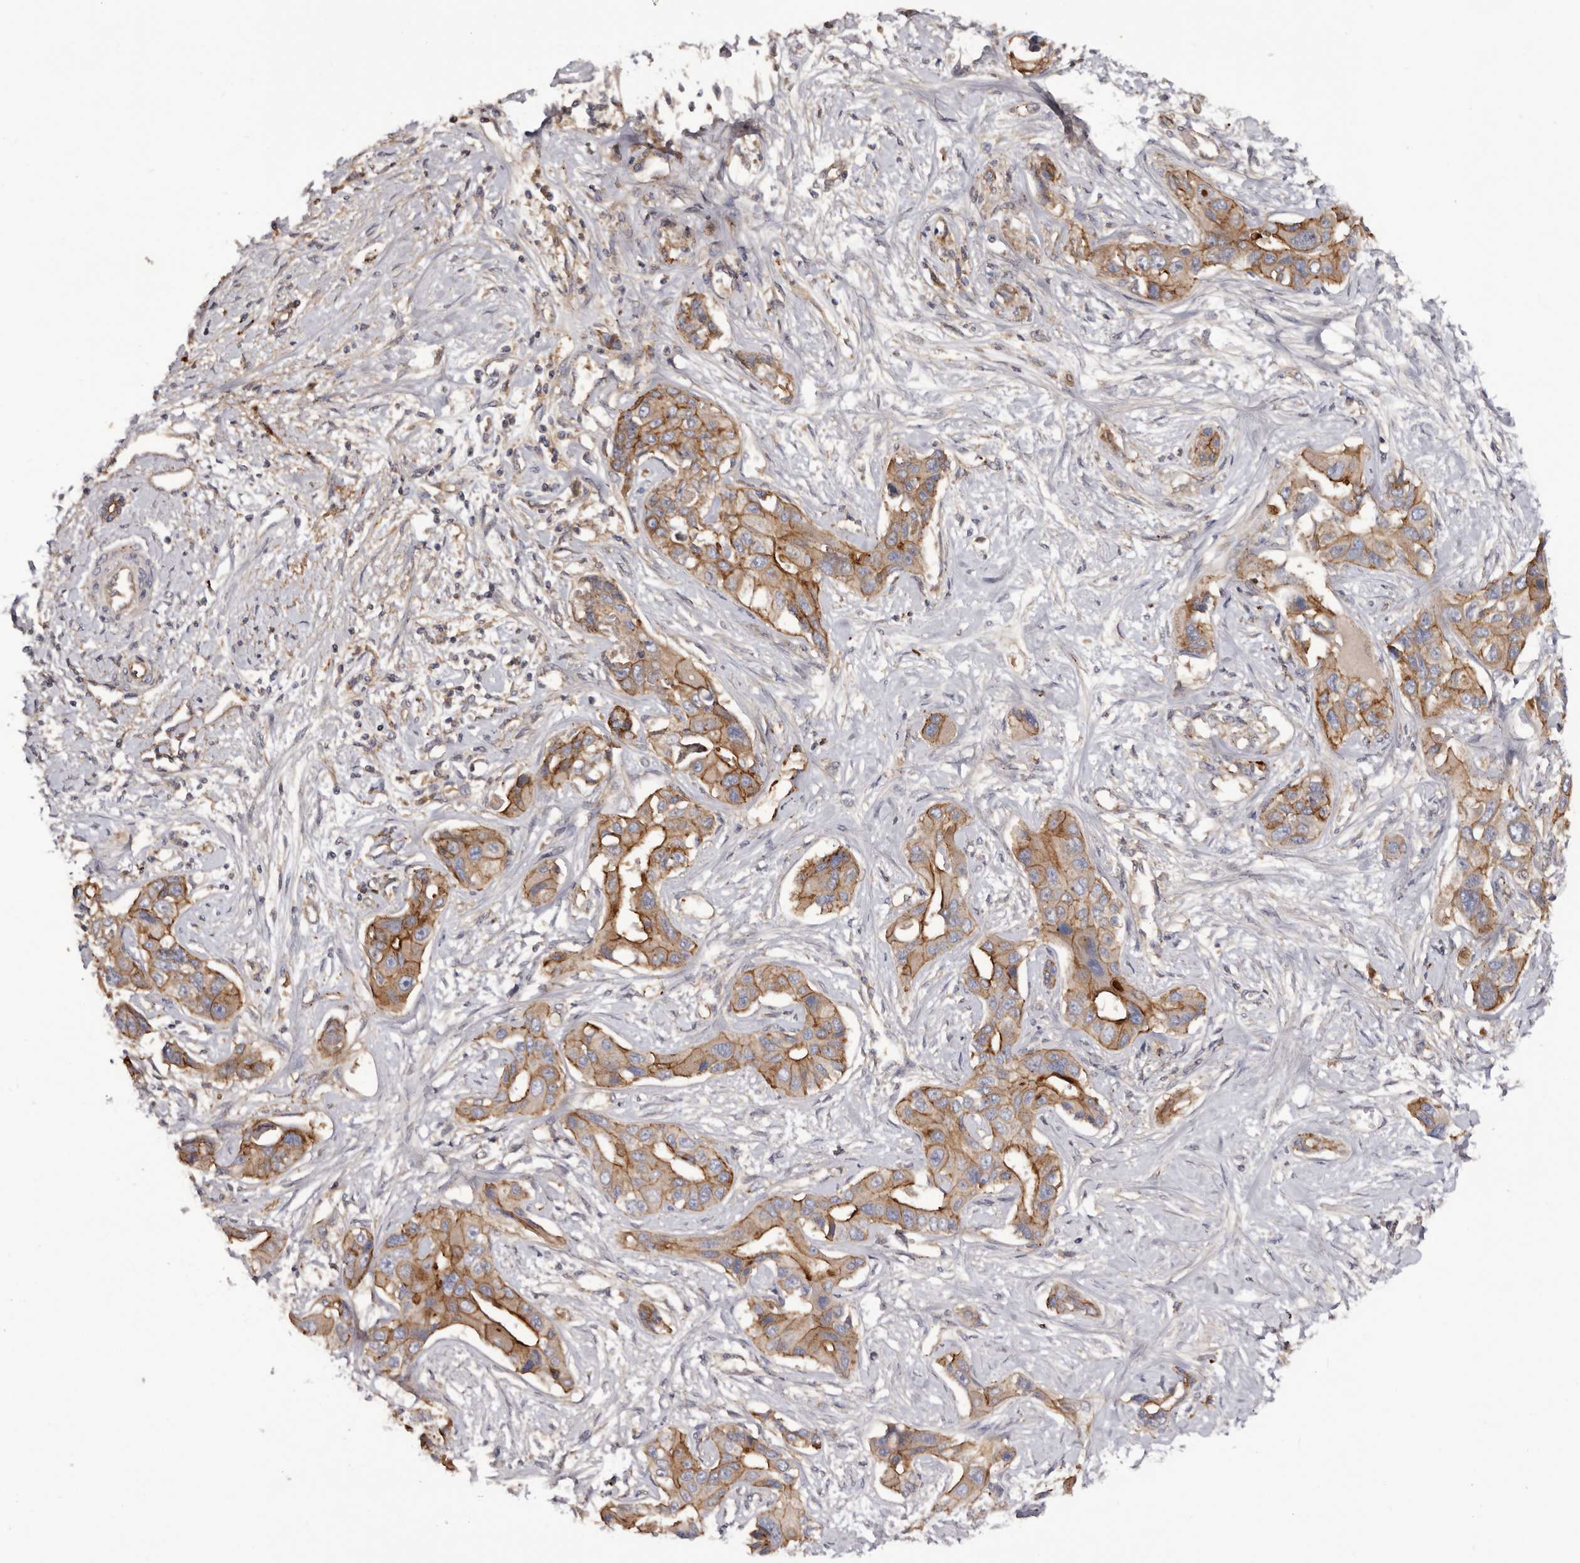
{"staining": {"intensity": "moderate", "quantity": ">75%", "location": "cytoplasmic/membranous"}, "tissue": "liver cancer", "cell_type": "Tumor cells", "image_type": "cancer", "snomed": [{"axis": "morphology", "description": "Cholangiocarcinoma"}, {"axis": "topography", "description": "Liver"}], "caption": "Immunohistochemical staining of cholangiocarcinoma (liver) shows moderate cytoplasmic/membranous protein staining in approximately >75% of tumor cells.", "gene": "INKA2", "patient": {"sex": "male", "age": 59}}